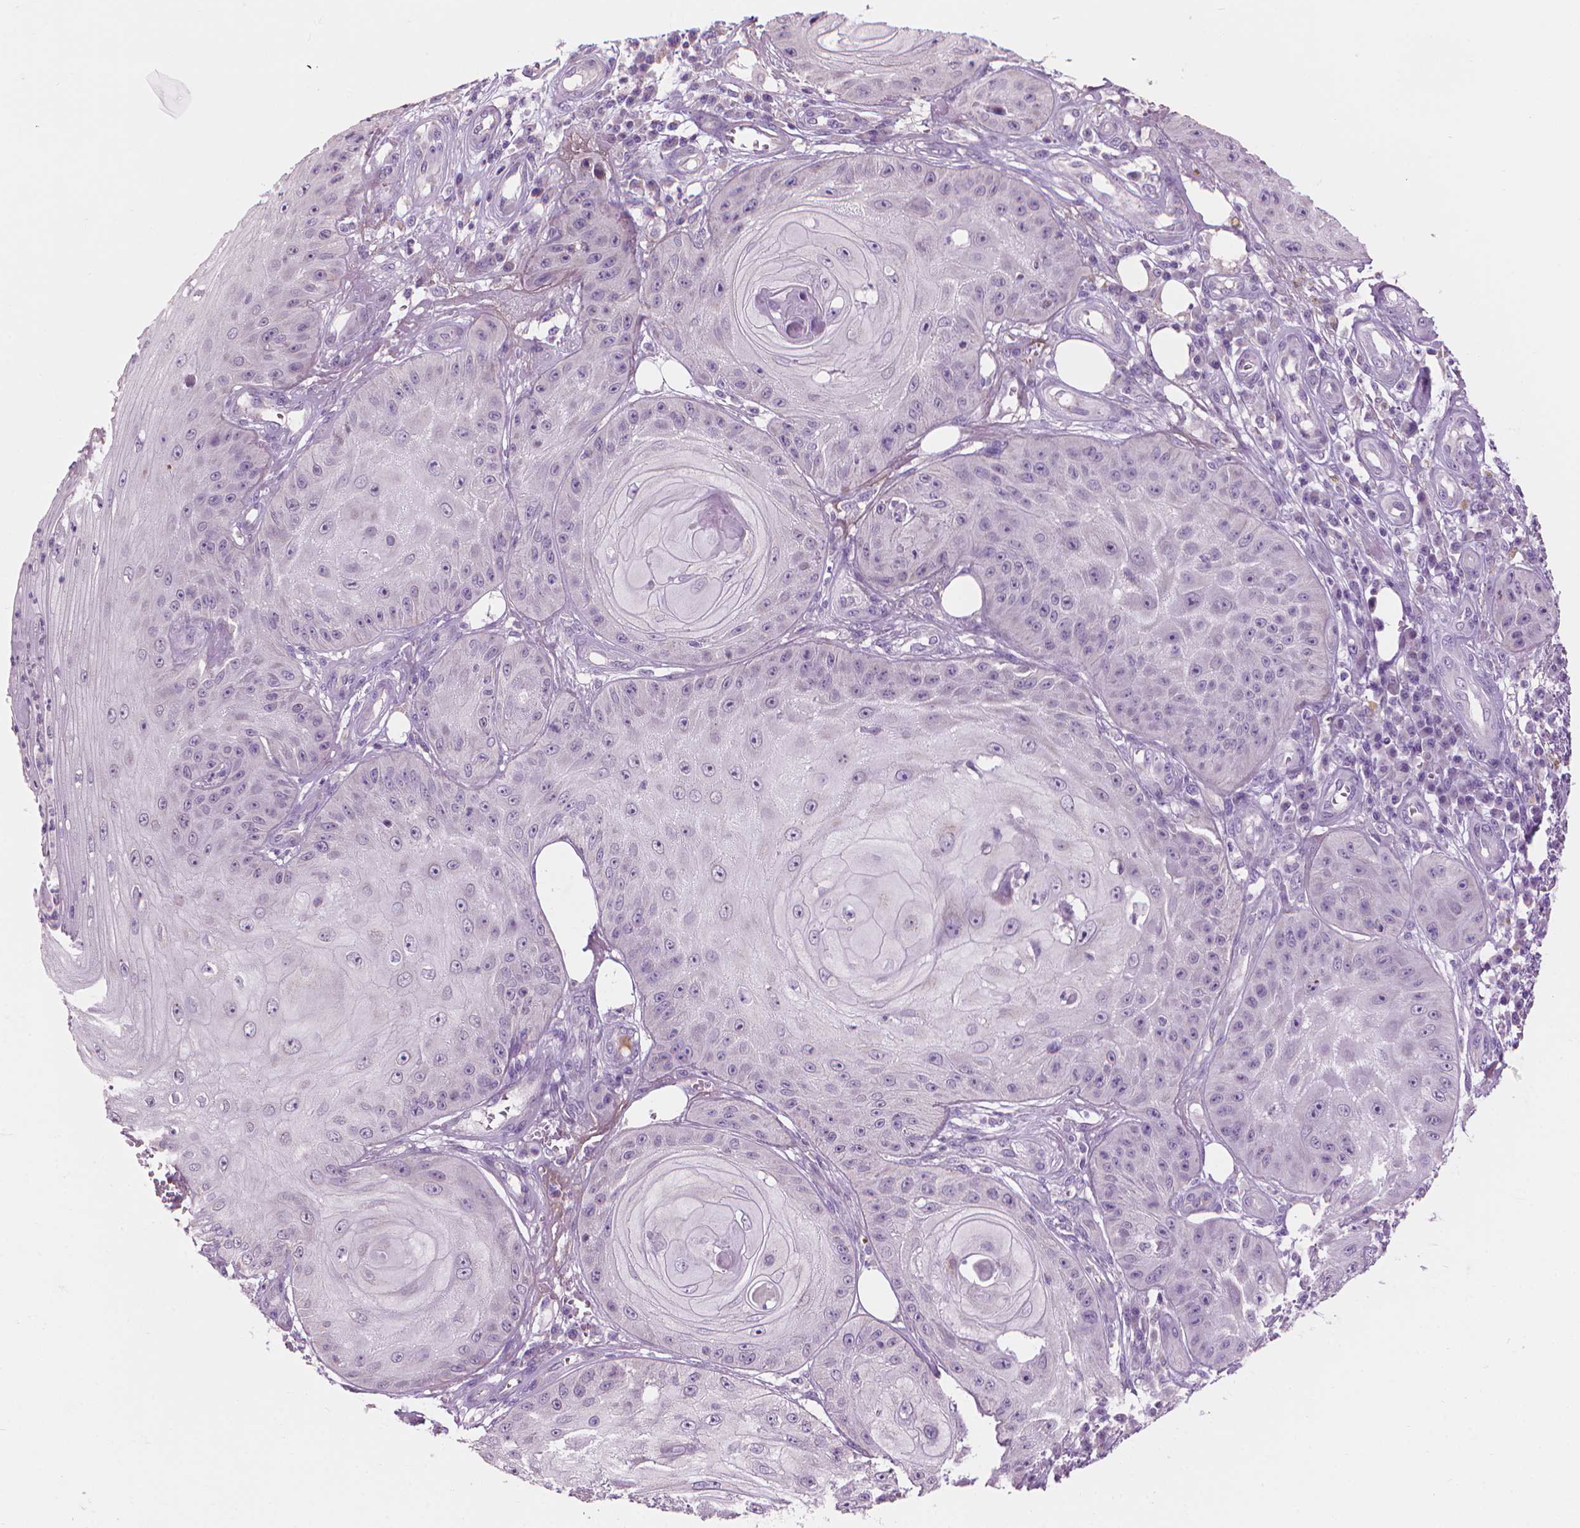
{"staining": {"intensity": "negative", "quantity": "none", "location": "none"}, "tissue": "skin cancer", "cell_type": "Tumor cells", "image_type": "cancer", "snomed": [{"axis": "morphology", "description": "Squamous cell carcinoma, NOS"}, {"axis": "topography", "description": "Skin"}], "caption": "Immunohistochemistry photomicrograph of skin squamous cell carcinoma stained for a protein (brown), which shows no positivity in tumor cells.", "gene": "CFAP126", "patient": {"sex": "male", "age": 70}}